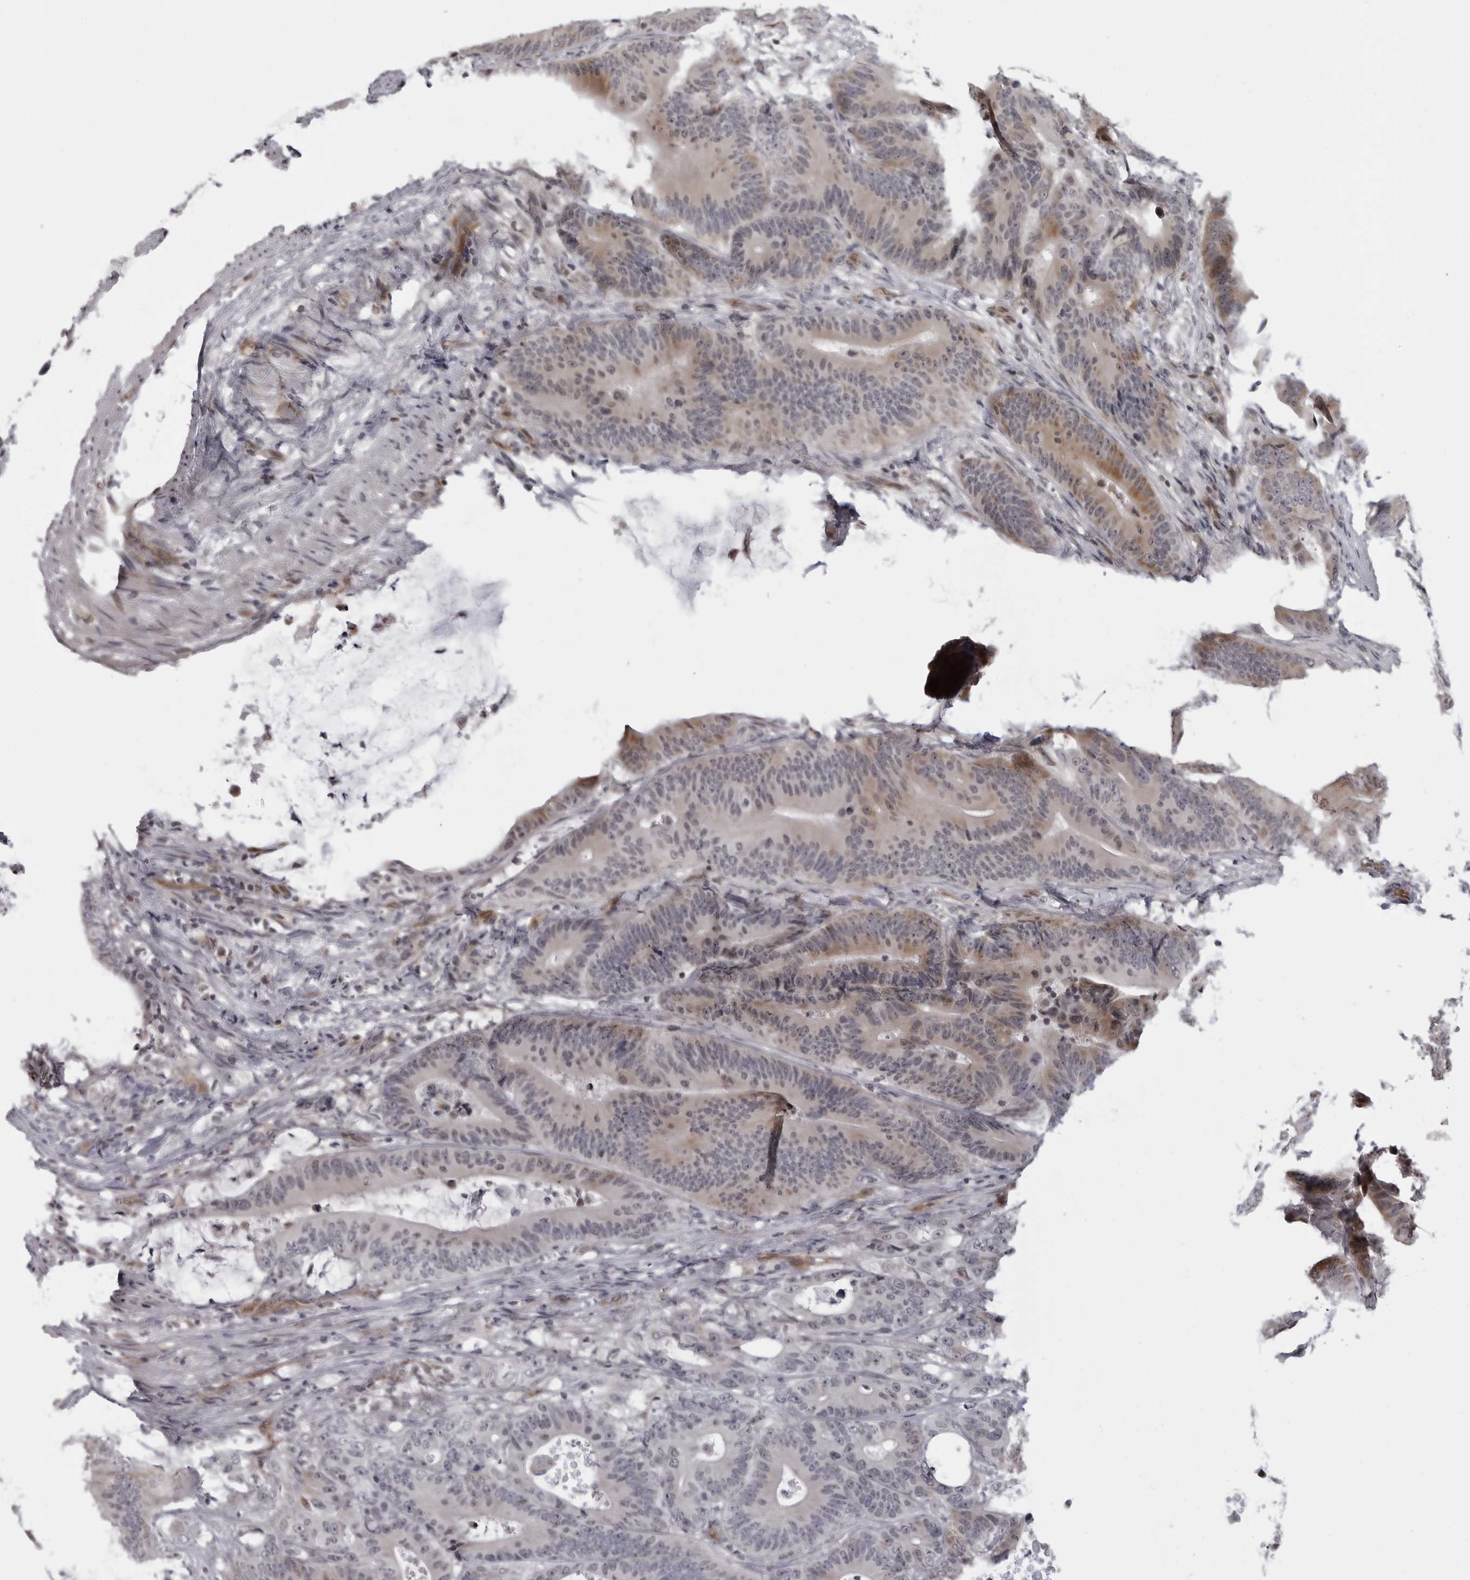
{"staining": {"intensity": "weak", "quantity": "25%-75%", "location": "cytoplasmic/membranous"}, "tissue": "colorectal cancer", "cell_type": "Tumor cells", "image_type": "cancer", "snomed": [{"axis": "morphology", "description": "Adenocarcinoma, NOS"}, {"axis": "topography", "description": "Colon"}], "caption": "Immunohistochemical staining of human colorectal cancer (adenocarcinoma) demonstrates weak cytoplasmic/membranous protein positivity in about 25%-75% of tumor cells.", "gene": "MAPK12", "patient": {"sex": "male", "age": 83}}